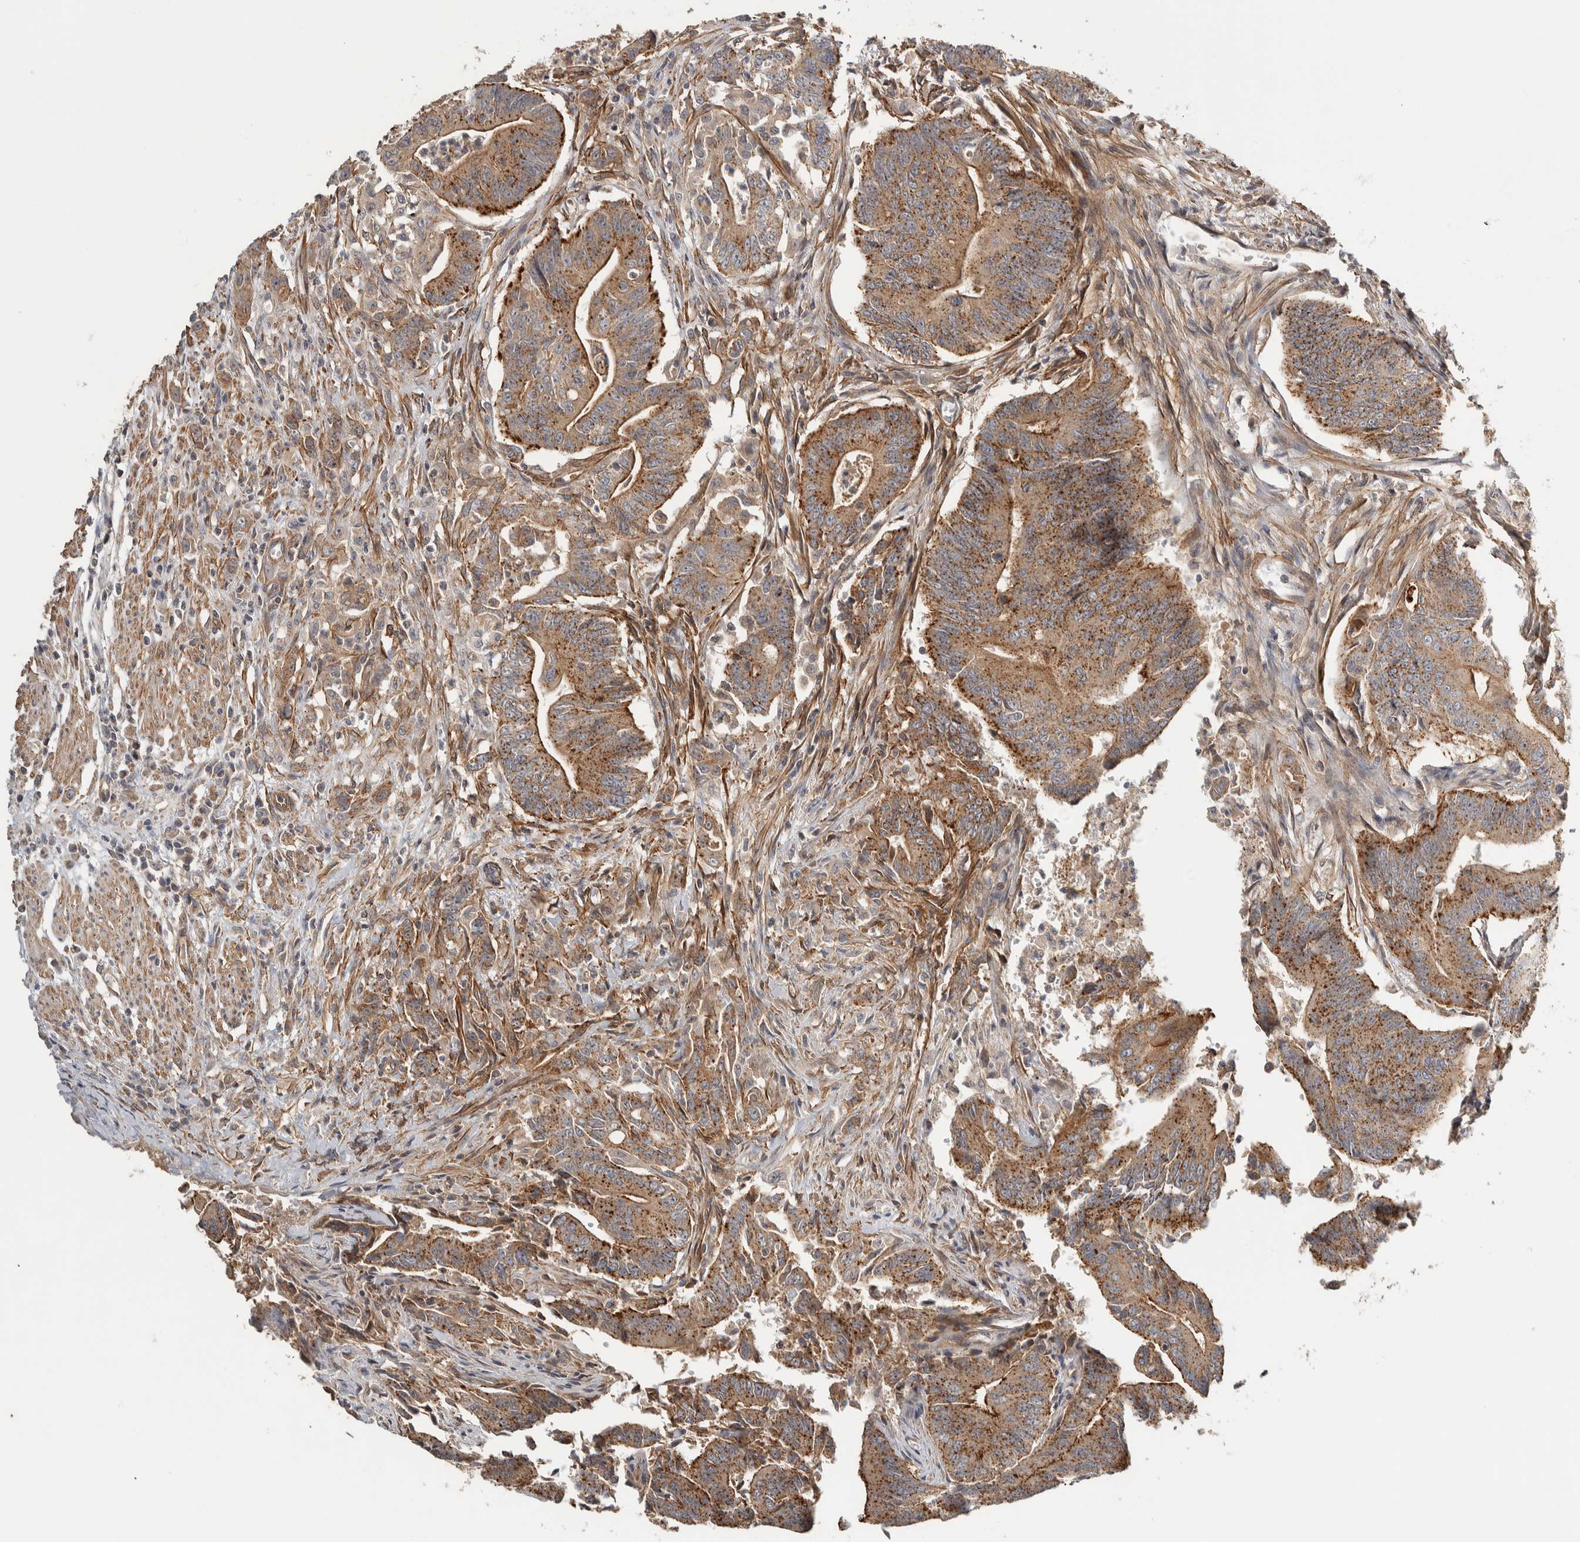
{"staining": {"intensity": "weak", "quantity": ">75%", "location": "cytoplasmic/membranous"}, "tissue": "colorectal cancer", "cell_type": "Tumor cells", "image_type": "cancer", "snomed": [{"axis": "morphology", "description": "Adenoma, NOS"}, {"axis": "morphology", "description": "Adenocarcinoma, NOS"}, {"axis": "topography", "description": "Colon"}], "caption": "A brown stain highlights weak cytoplasmic/membranous staining of a protein in human colorectal cancer tumor cells. (Brightfield microscopy of DAB IHC at high magnification).", "gene": "TBC1D31", "patient": {"sex": "male", "age": 79}}